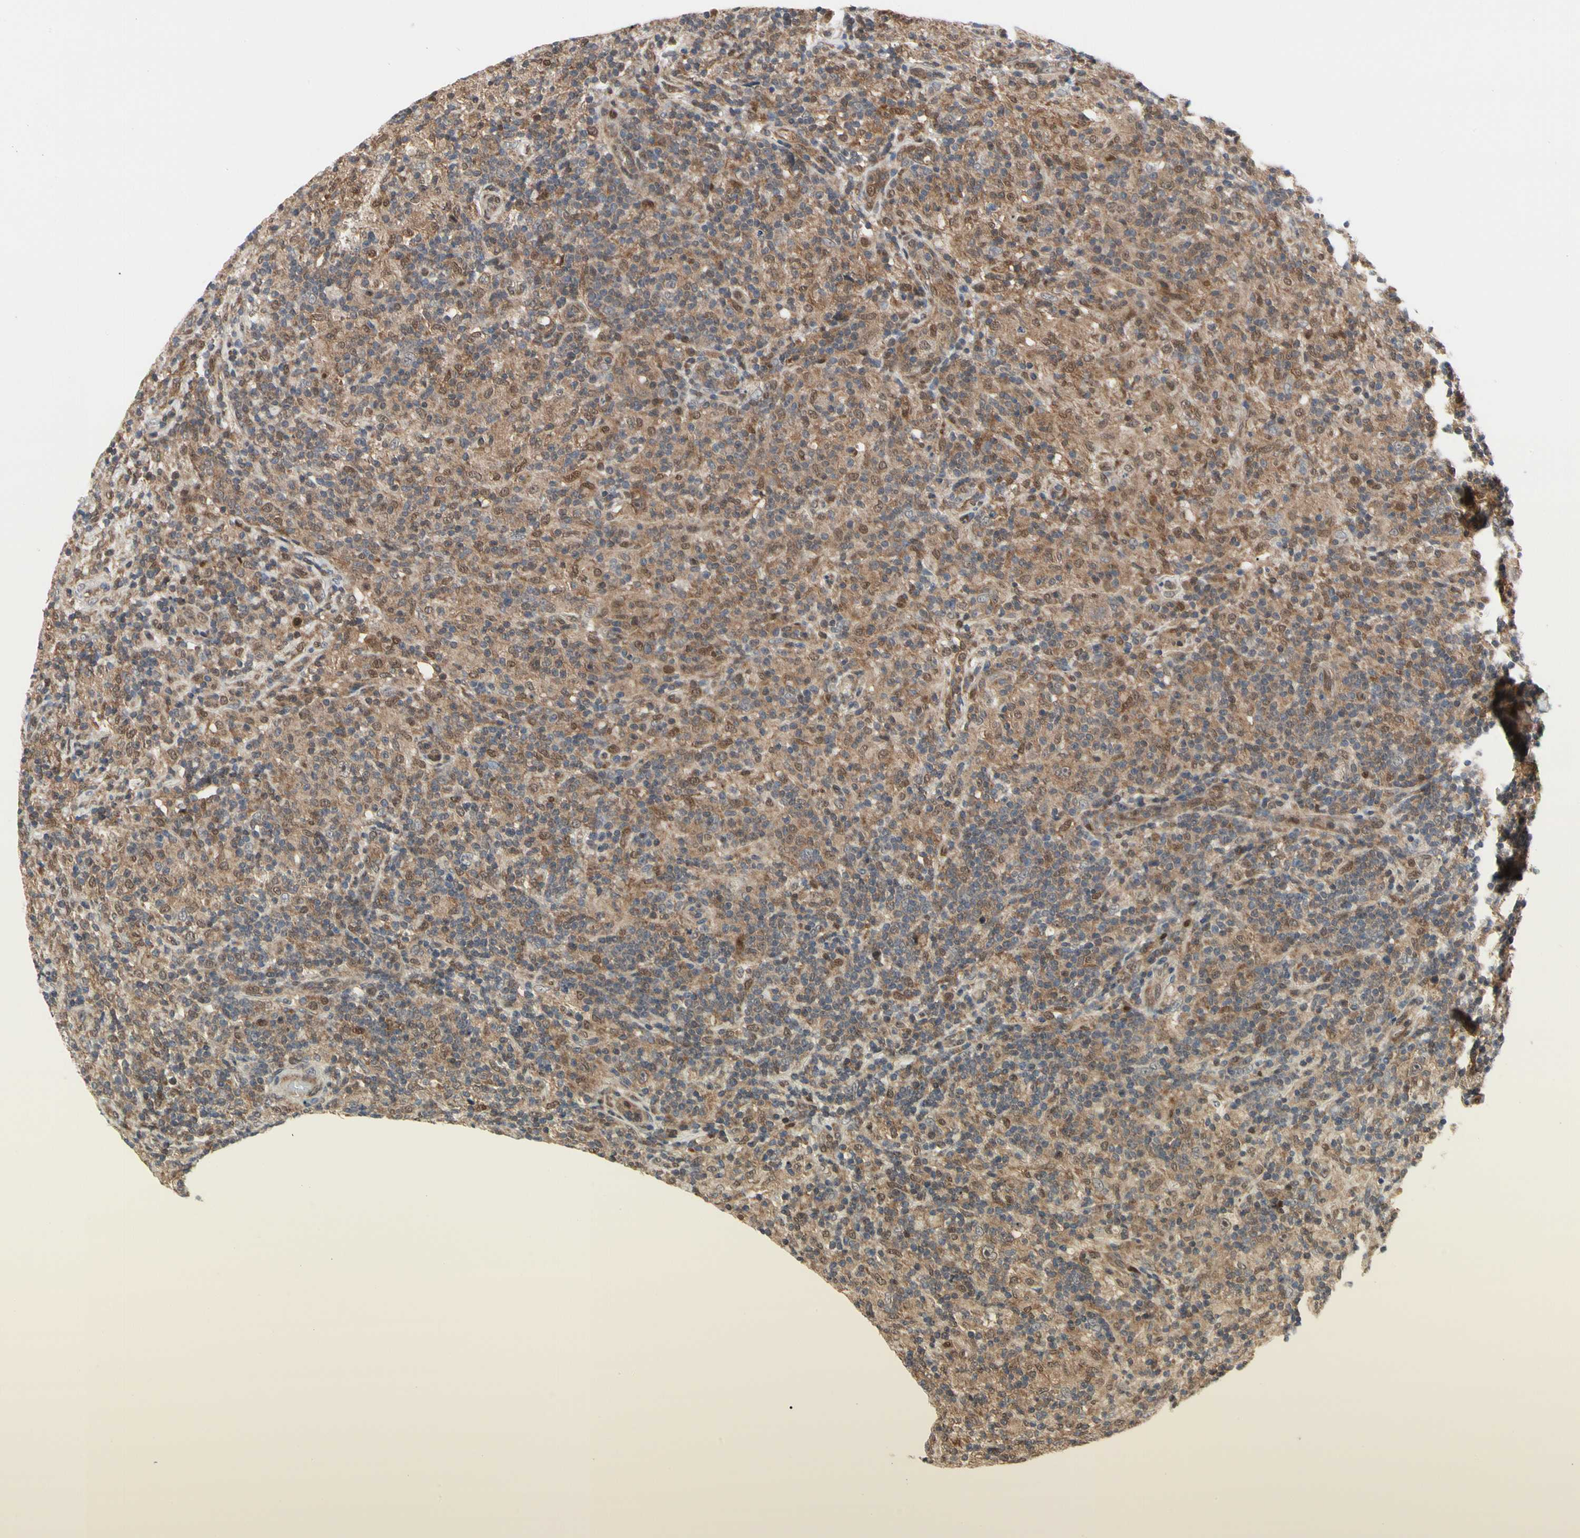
{"staining": {"intensity": "moderate", "quantity": ">75%", "location": "cytoplasmic/membranous"}, "tissue": "lymphoma", "cell_type": "Tumor cells", "image_type": "cancer", "snomed": [{"axis": "morphology", "description": "Hodgkin's disease, NOS"}, {"axis": "topography", "description": "Lymph node"}], "caption": "A brown stain shows moderate cytoplasmic/membranous staining of a protein in human Hodgkin's disease tumor cells.", "gene": "CDK5", "patient": {"sex": "male", "age": 70}}